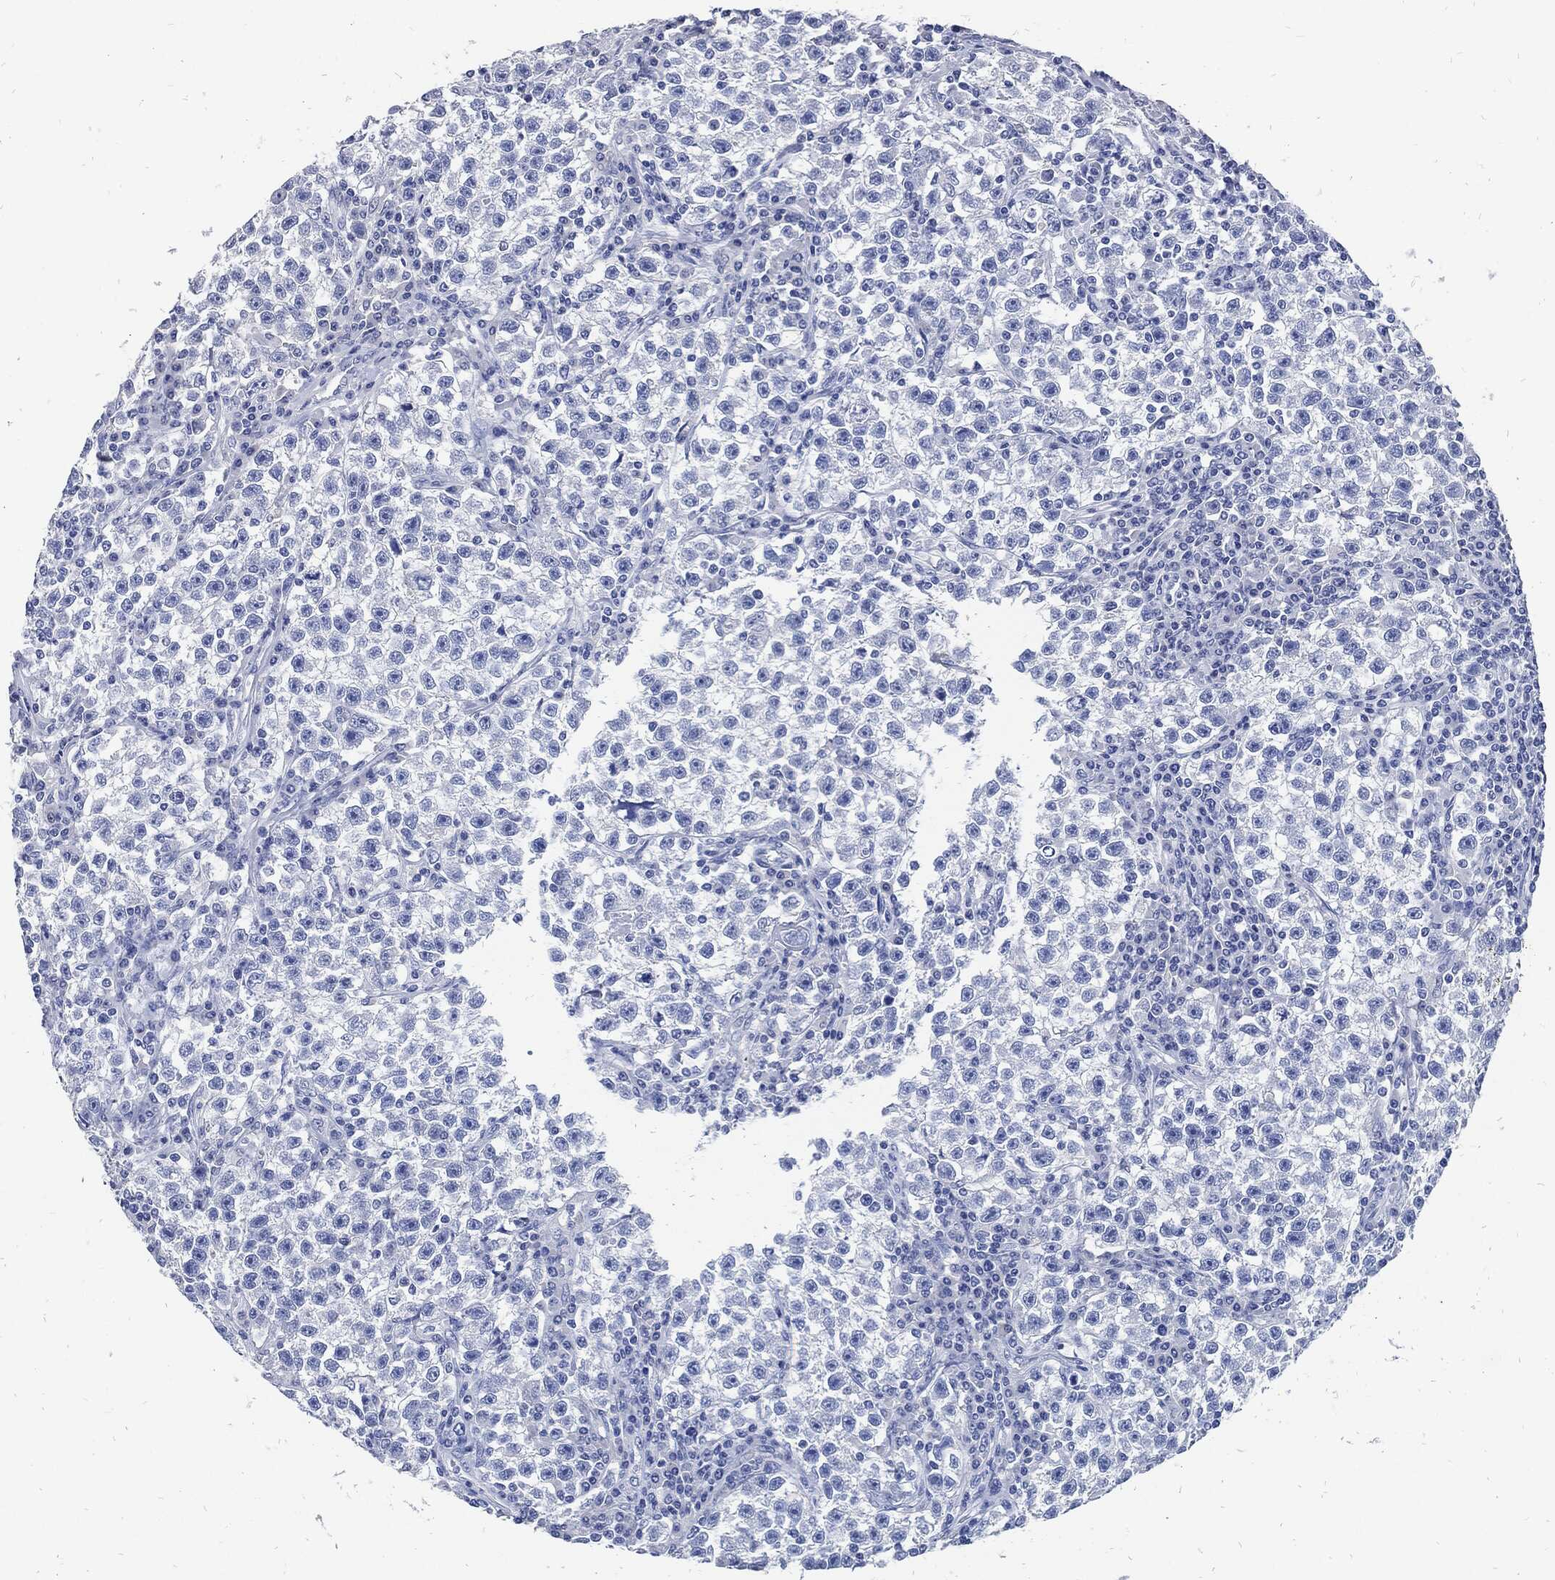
{"staining": {"intensity": "negative", "quantity": "none", "location": "none"}, "tissue": "testis cancer", "cell_type": "Tumor cells", "image_type": "cancer", "snomed": [{"axis": "morphology", "description": "Seminoma, NOS"}, {"axis": "topography", "description": "Testis"}], "caption": "The immunohistochemistry histopathology image has no significant staining in tumor cells of seminoma (testis) tissue.", "gene": "FABP4", "patient": {"sex": "male", "age": 22}}